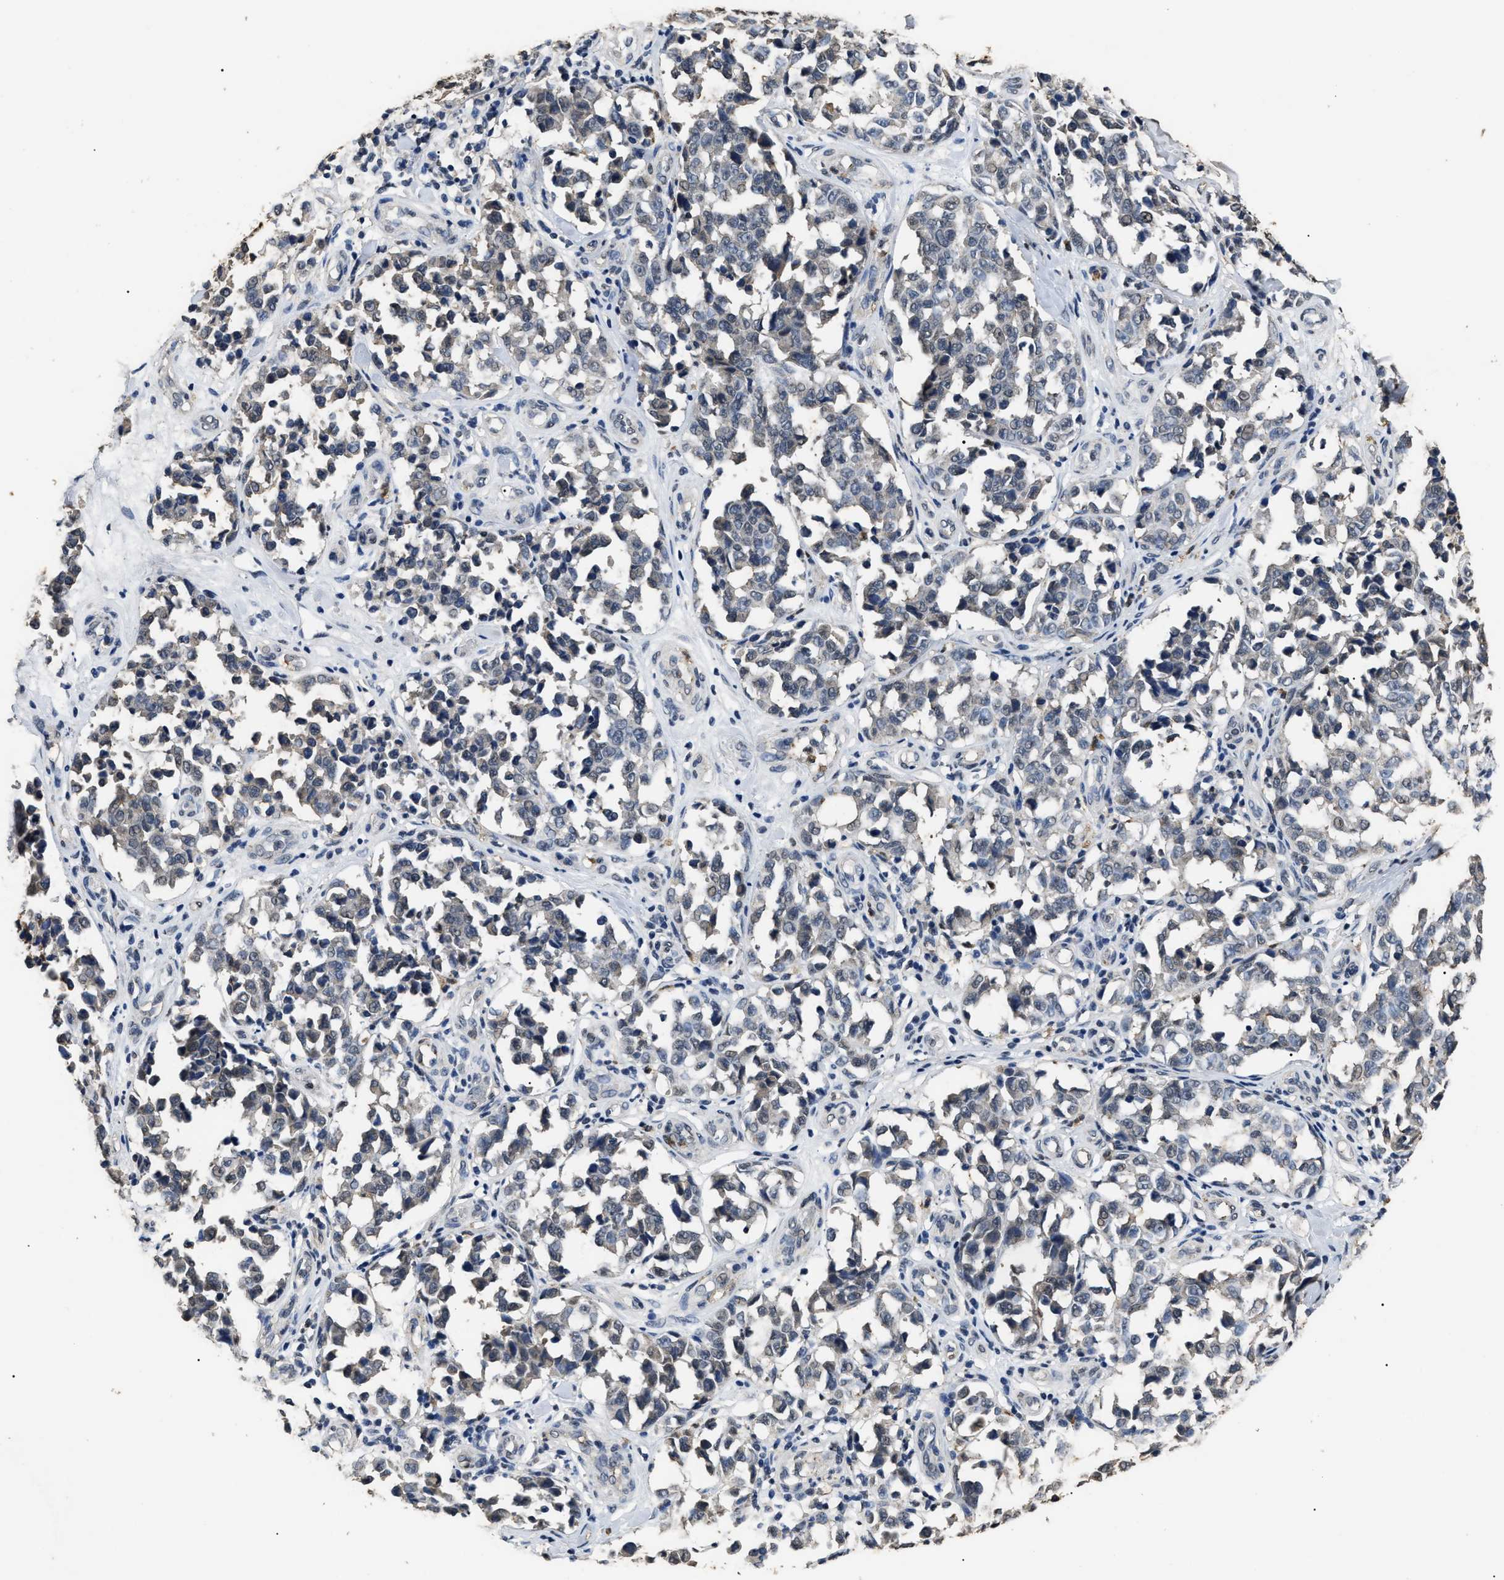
{"staining": {"intensity": "negative", "quantity": "none", "location": "none"}, "tissue": "melanoma", "cell_type": "Tumor cells", "image_type": "cancer", "snomed": [{"axis": "morphology", "description": "Malignant melanoma, NOS"}, {"axis": "topography", "description": "Skin"}], "caption": "Melanoma stained for a protein using immunohistochemistry exhibits no positivity tumor cells.", "gene": "ANP32E", "patient": {"sex": "female", "age": 64}}